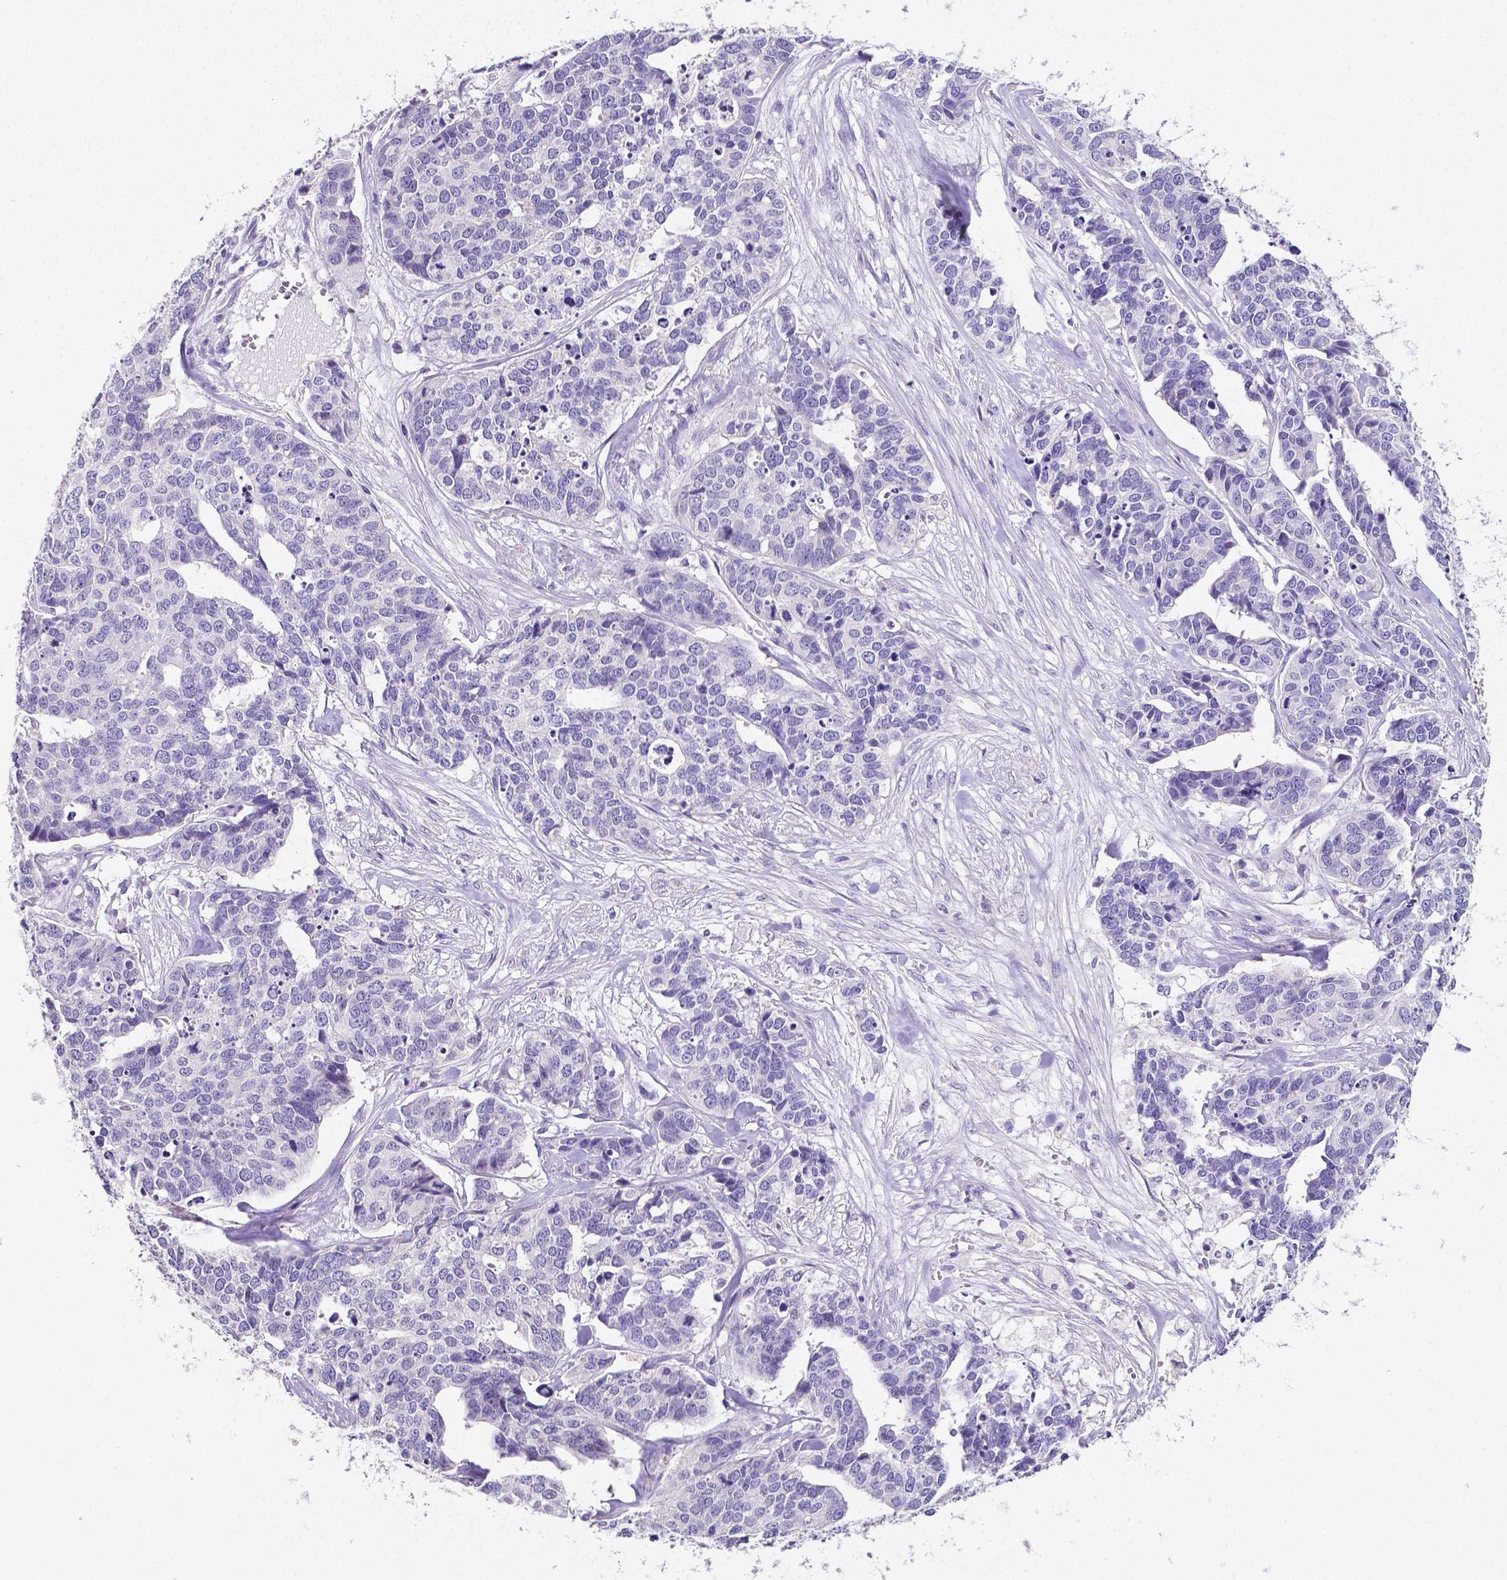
{"staining": {"intensity": "negative", "quantity": "none", "location": "none"}, "tissue": "ovarian cancer", "cell_type": "Tumor cells", "image_type": "cancer", "snomed": [{"axis": "morphology", "description": "Carcinoma, endometroid"}, {"axis": "topography", "description": "Ovary"}], "caption": "There is no significant expression in tumor cells of endometroid carcinoma (ovarian).", "gene": "SATB2", "patient": {"sex": "female", "age": 65}}